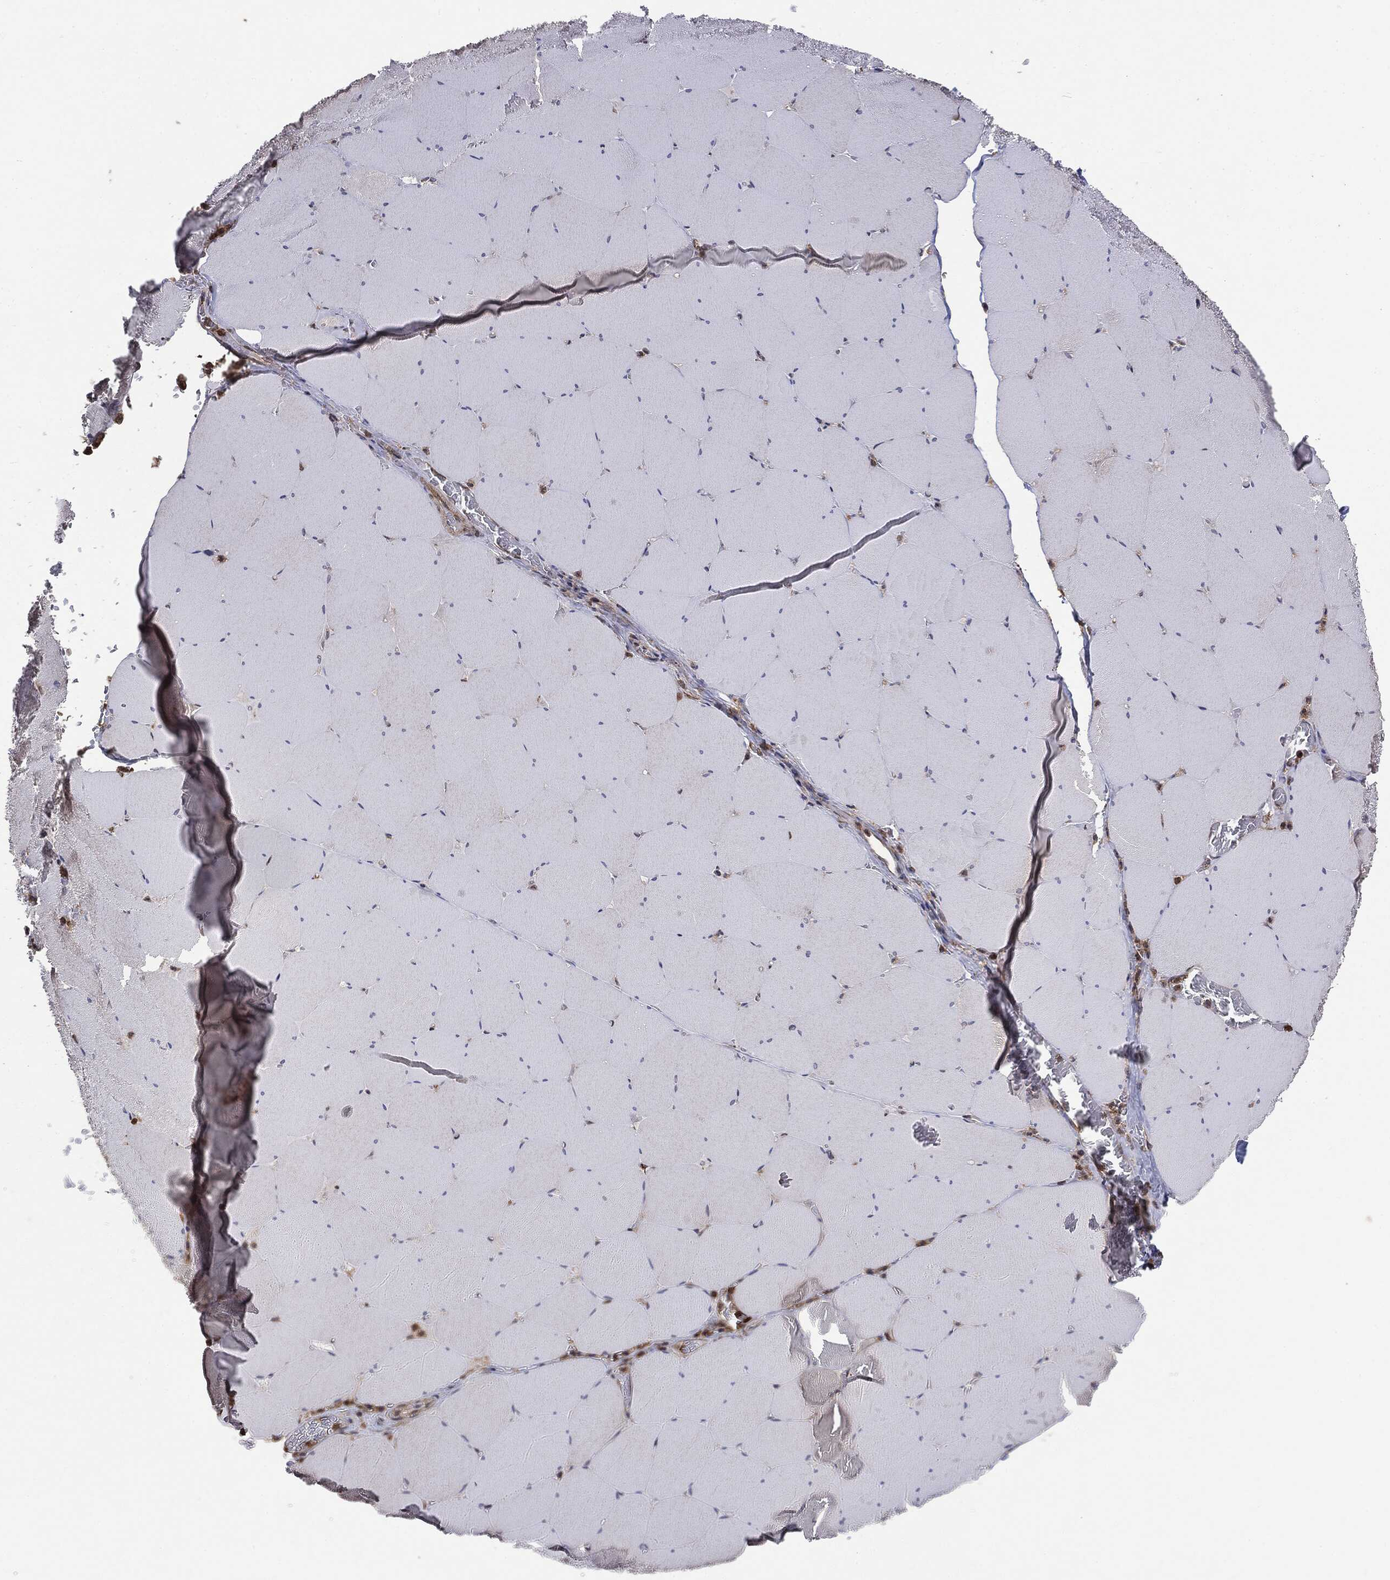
{"staining": {"intensity": "weak", "quantity": "<25%", "location": "cytoplasmic/membranous"}, "tissue": "skeletal muscle", "cell_type": "Myocytes", "image_type": "normal", "snomed": [{"axis": "morphology", "description": "Normal tissue, NOS"}, {"axis": "morphology", "description": "Malignant melanoma, Metastatic site"}, {"axis": "topography", "description": "Skeletal muscle"}], "caption": "Immunohistochemistry of unremarkable human skeletal muscle displays no expression in myocytes.", "gene": "NME1", "patient": {"sex": "male", "age": 50}}